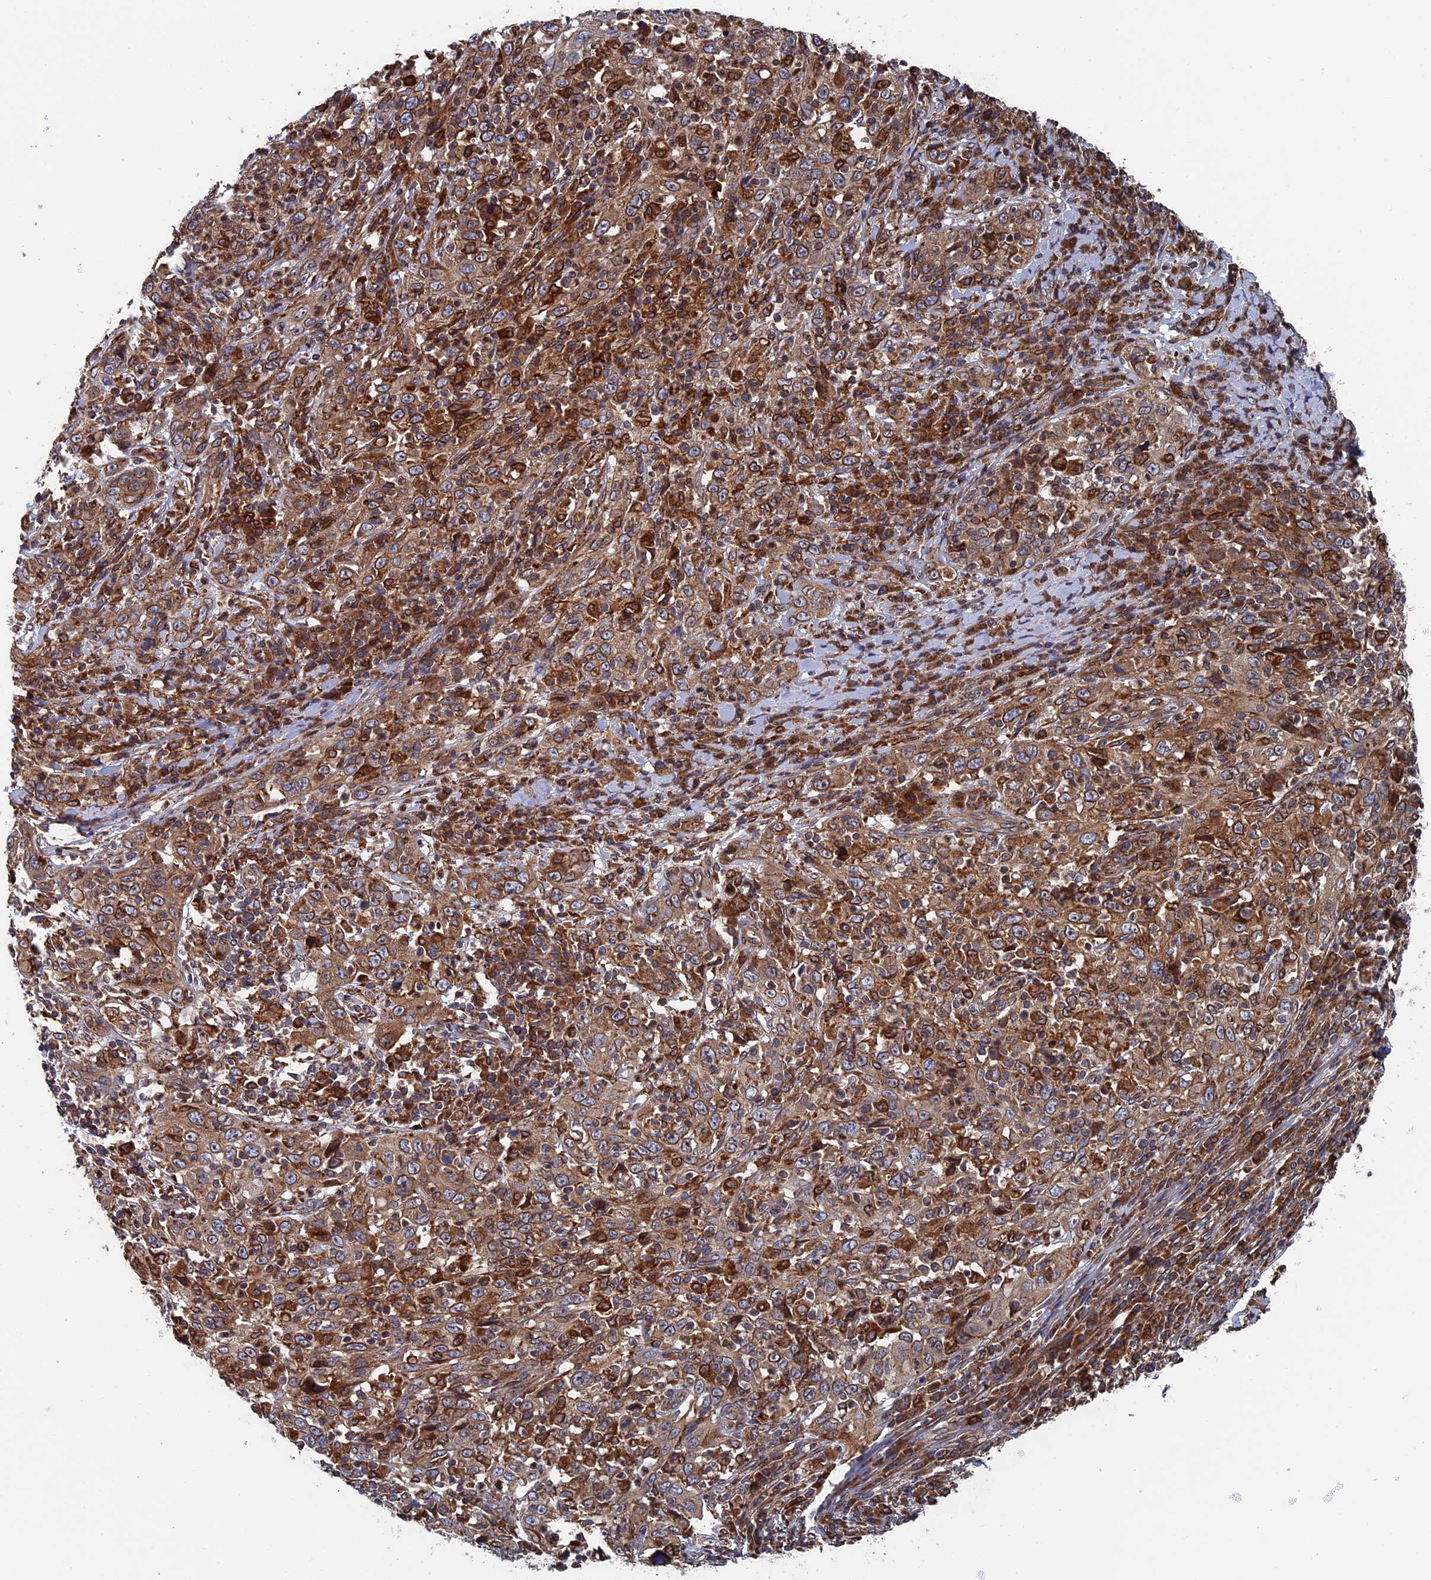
{"staining": {"intensity": "strong", "quantity": ">75%", "location": "cytoplasmic/membranous"}, "tissue": "cervical cancer", "cell_type": "Tumor cells", "image_type": "cancer", "snomed": [{"axis": "morphology", "description": "Squamous cell carcinoma, NOS"}, {"axis": "topography", "description": "Cervix"}], "caption": "IHC image of neoplastic tissue: human cervical cancer (squamous cell carcinoma) stained using IHC reveals high levels of strong protein expression localized specifically in the cytoplasmic/membranous of tumor cells, appearing as a cytoplasmic/membranous brown color.", "gene": "RPUSD1", "patient": {"sex": "female", "age": 46}}